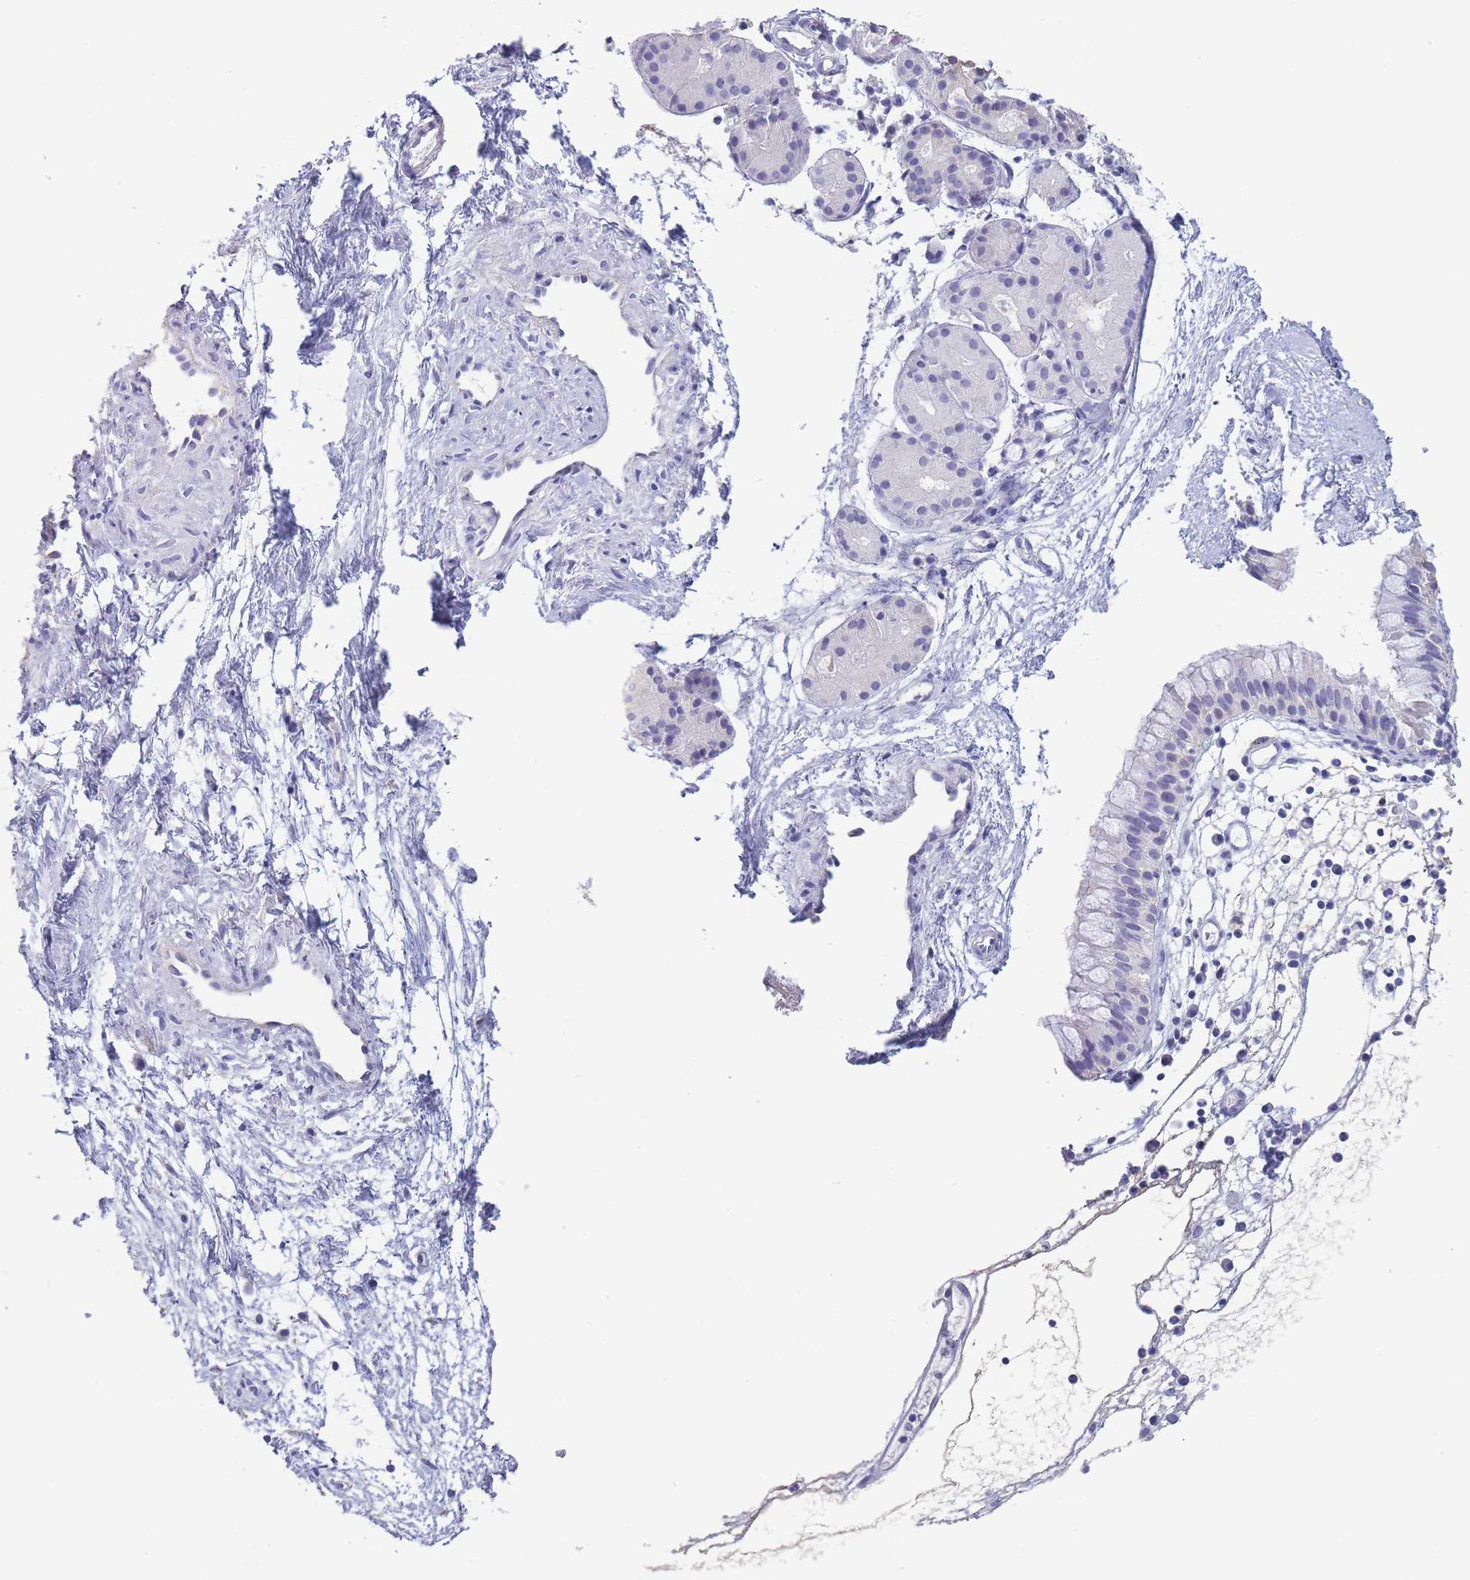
{"staining": {"intensity": "negative", "quantity": "none", "location": "none"}, "tissue": "nasopharynx", "cell_type": "Respiratory epithelial cells", "image_type": "normal", "snomed": [{"axis": "morphology", "description": "Normal tissue, NOS"}, {"axis": "topography", "description": "Nasopharynx"}], "caption": "A histopathology image of human nasopharynx is negative for staining in respiratory epithelial cells. (Immunohistochemistry, brightfield microscopy, high magnification).", "gene": "CD37", "patient": {"sex": "male", "age": 82}}